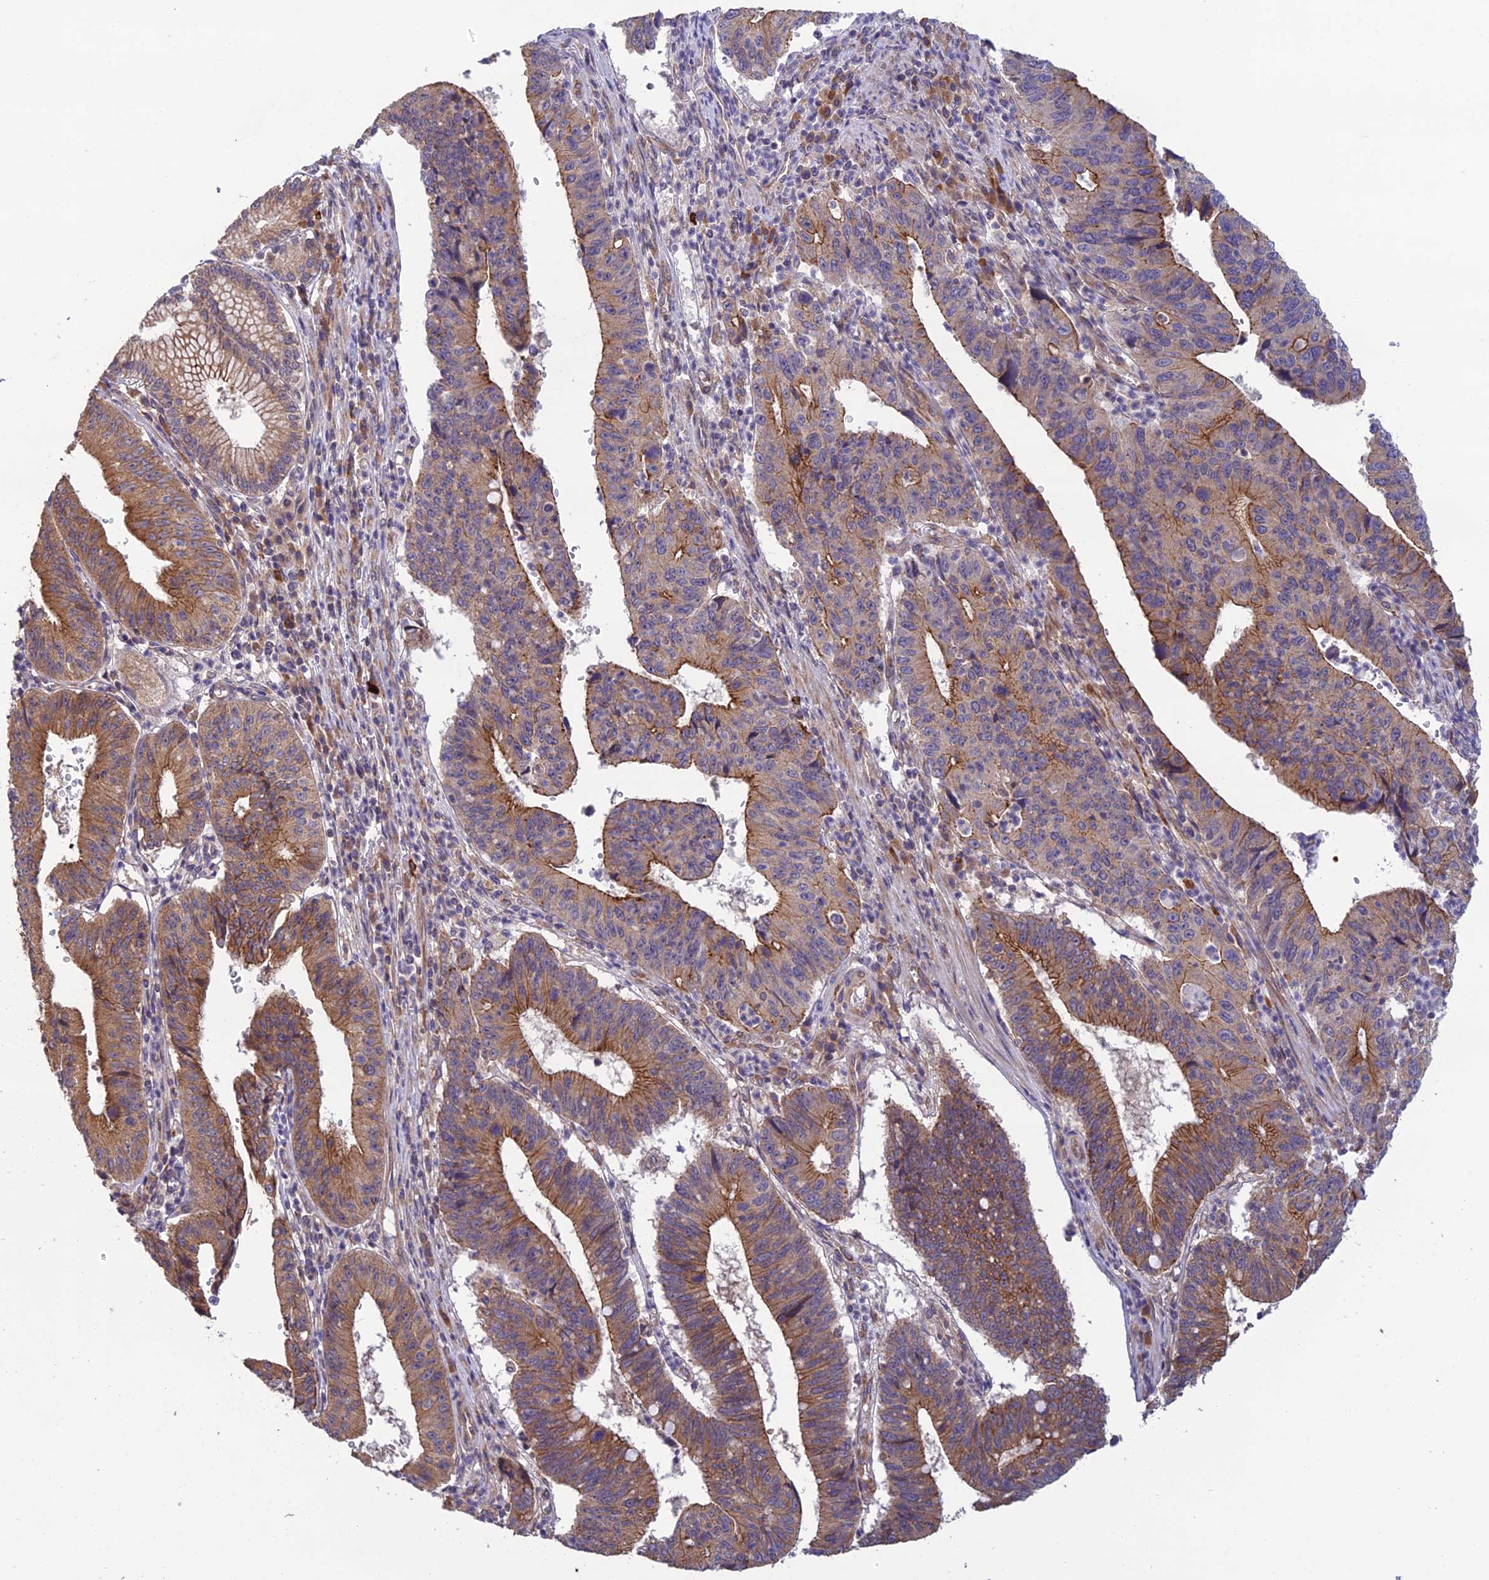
{"staining": {"intensity": "moderate", "quantity": ">75%", "location": "cytoplasmic/membranous"}, "tissue": "stomach cancer", "cell_type": "Tumor cells", "image_type": "cancer", "snomed": [{"axis": "morphology", "description": "Adenocarcinoma, NOS"}, {"axis": "topography", "description": "Stomach"}], "caption": "Moderate cytoplasmic/membranous staining is seen in approximately >75% of tumor cells in stomach cancer (adenocarcinoma). Nuclei are stained in blue.", "gene": "MRNIP", "patient": {"sex": "male", "age": 59}}